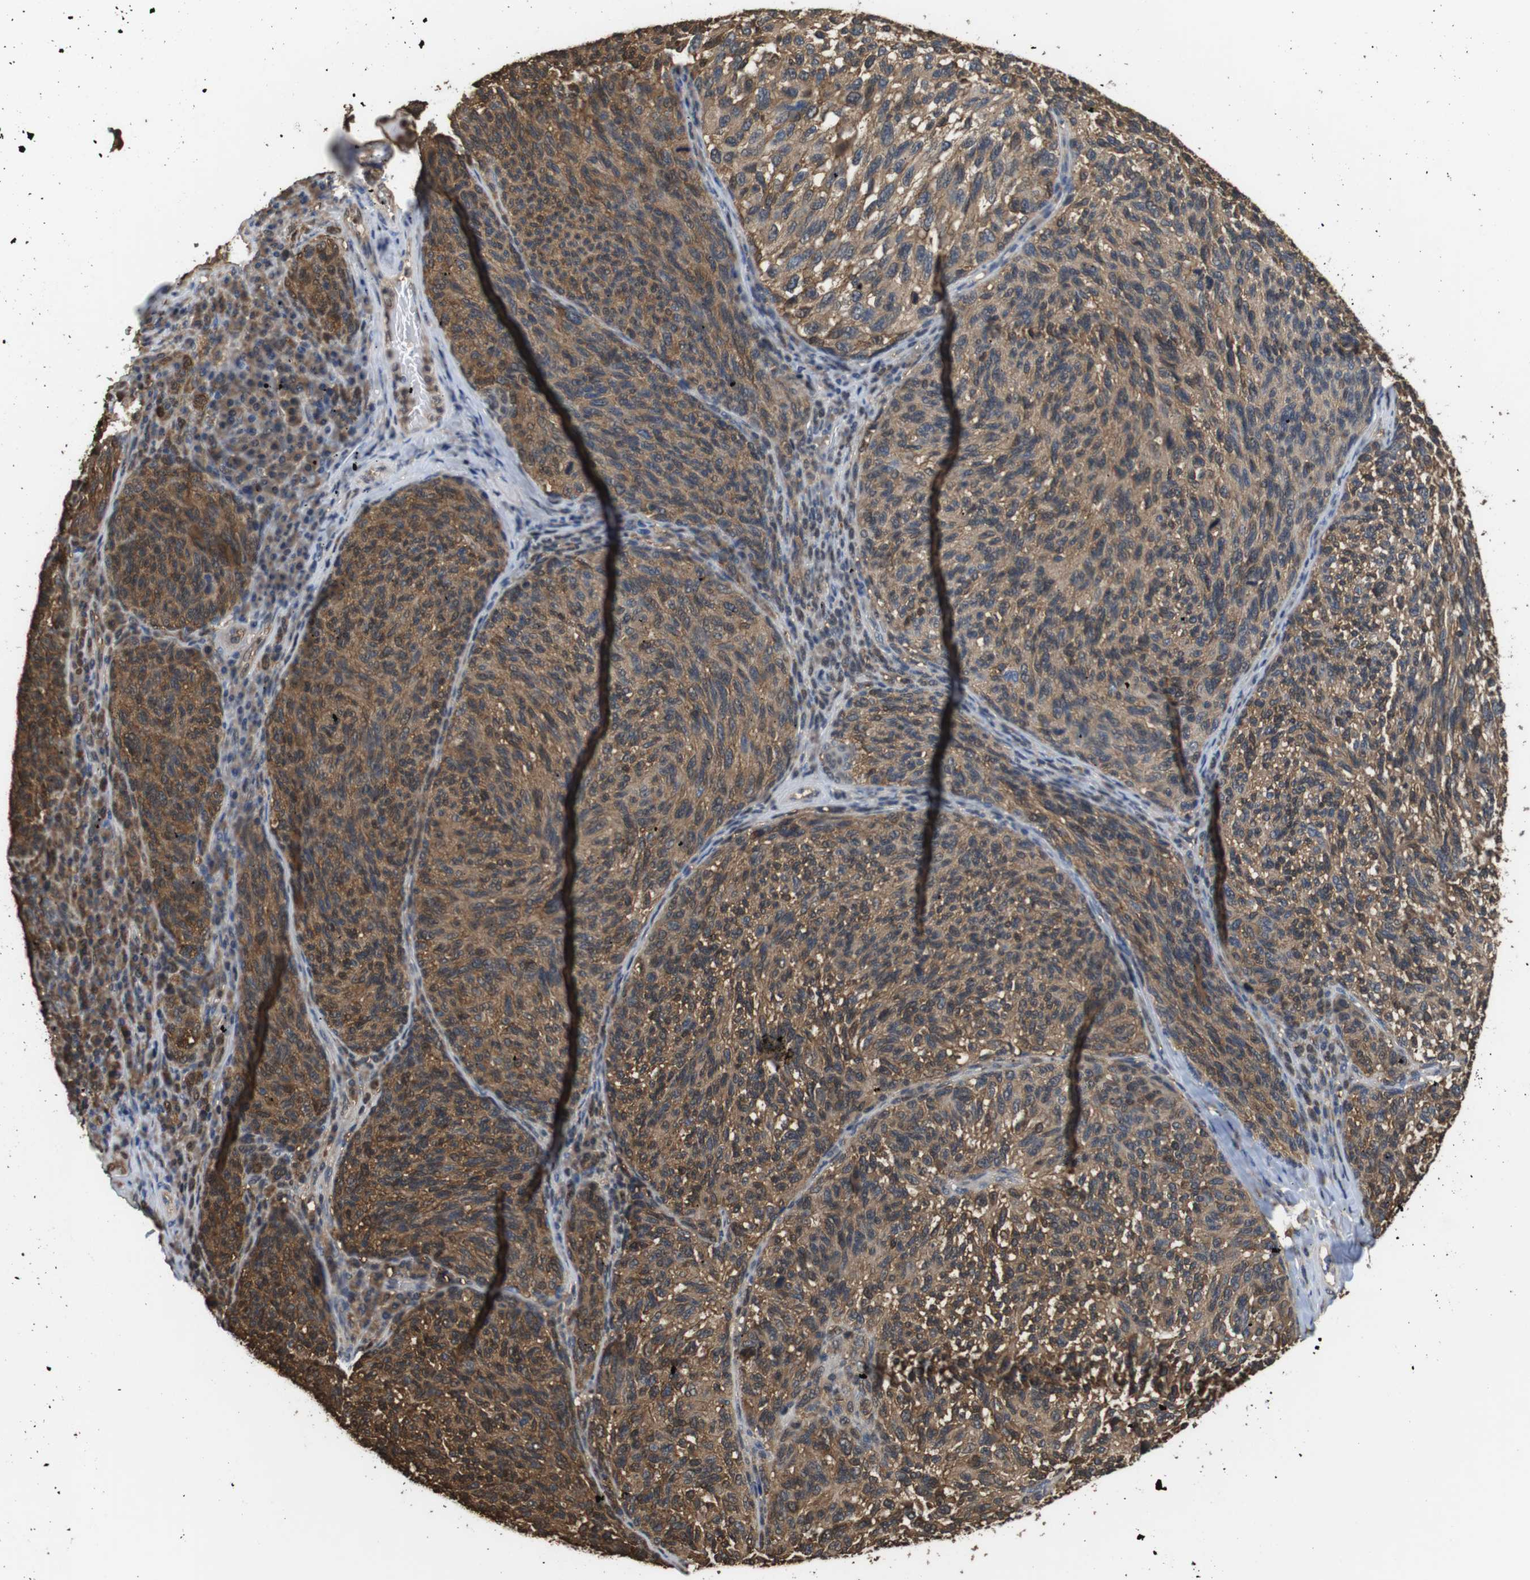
{"staining": {"intensity": "moderate", "quantity": ">75%", "location": "cytoplasmic/membranous,nuclear"}, "tissue": "melanoma", "cell_type": "Tumor cells", "image_type": "cancer", "snomed": [{"axis": "morphology", "description": "Malignant melanoma, NOS"}, {"axis": "topography", "description": "Skin"}], "caption": "IHC micrograph of neoplastic tissue: human malignant melanoma stained using IHC demonstrates medium levels of moderate protein expression localized specifically in the cytoplasmic/membranous and nuclear of tumor cells, appearing as a cytoplasmic/membranous and nuclear brown color.", "gene": "LDHA", "patient": {"sex": "female", "age": 73}}